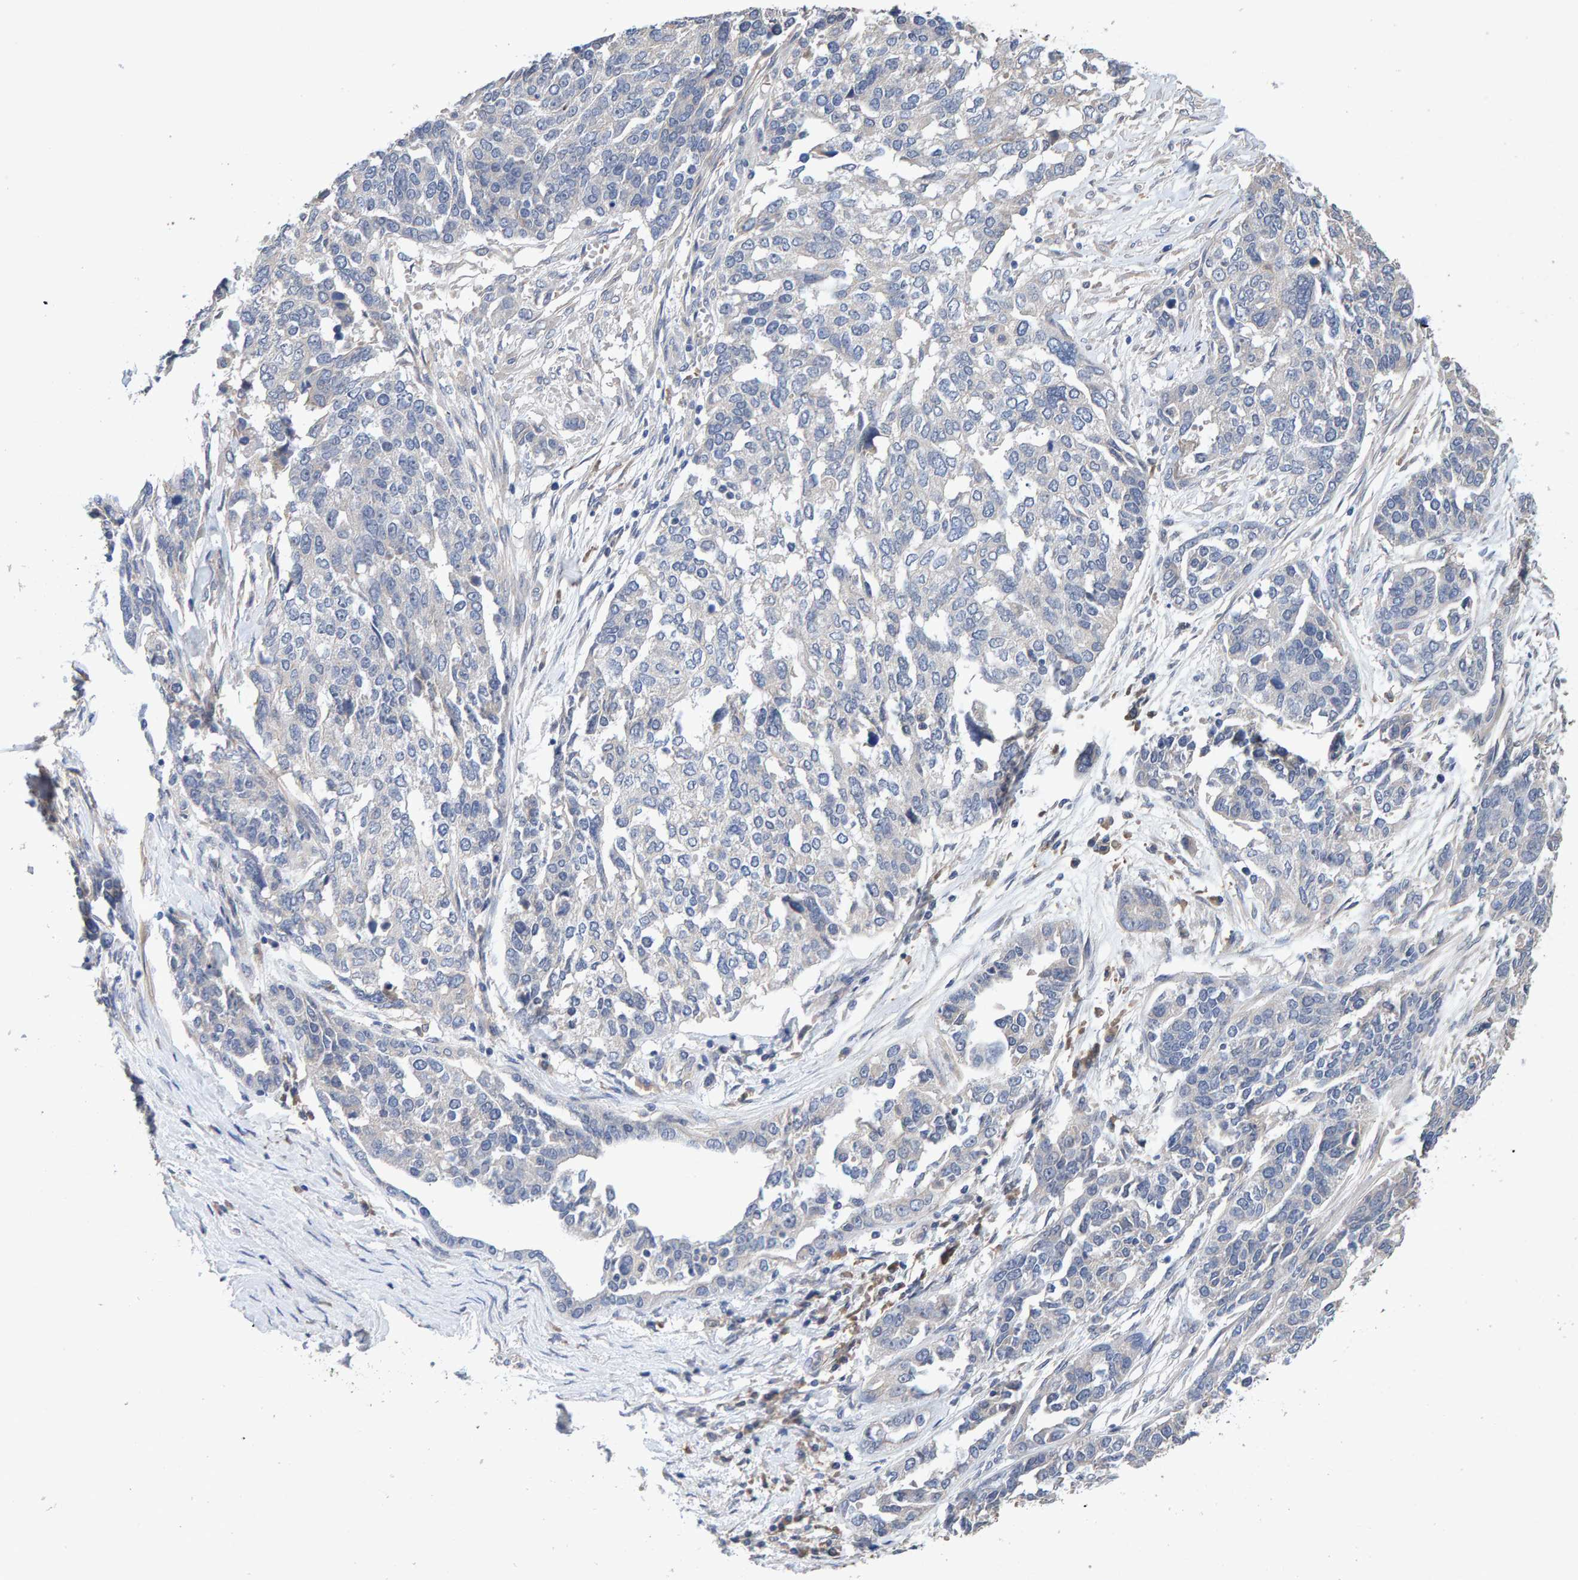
{"staining": {"intensity": "negative", "quantity": "none", "location": "none"}, "tissue": "ovarian cancer", "cell_type": "Tumor cells", "image_type": "cancer", "snomed": [{"axis": "morphology", "description": "Cystadenocarcinoma, serous, NOS"}, {"axis": "topography", "description": "Ovary"}], "caption": "IHC photomicrograph of neoplastic tissue: human ovarian cancer stained with DAB (3,3'-diaminobenzidine) reveals no significant protein staining in tumor cells.", "gene": "EFR3A", "patient": {"sex": "female", "age": 44}}